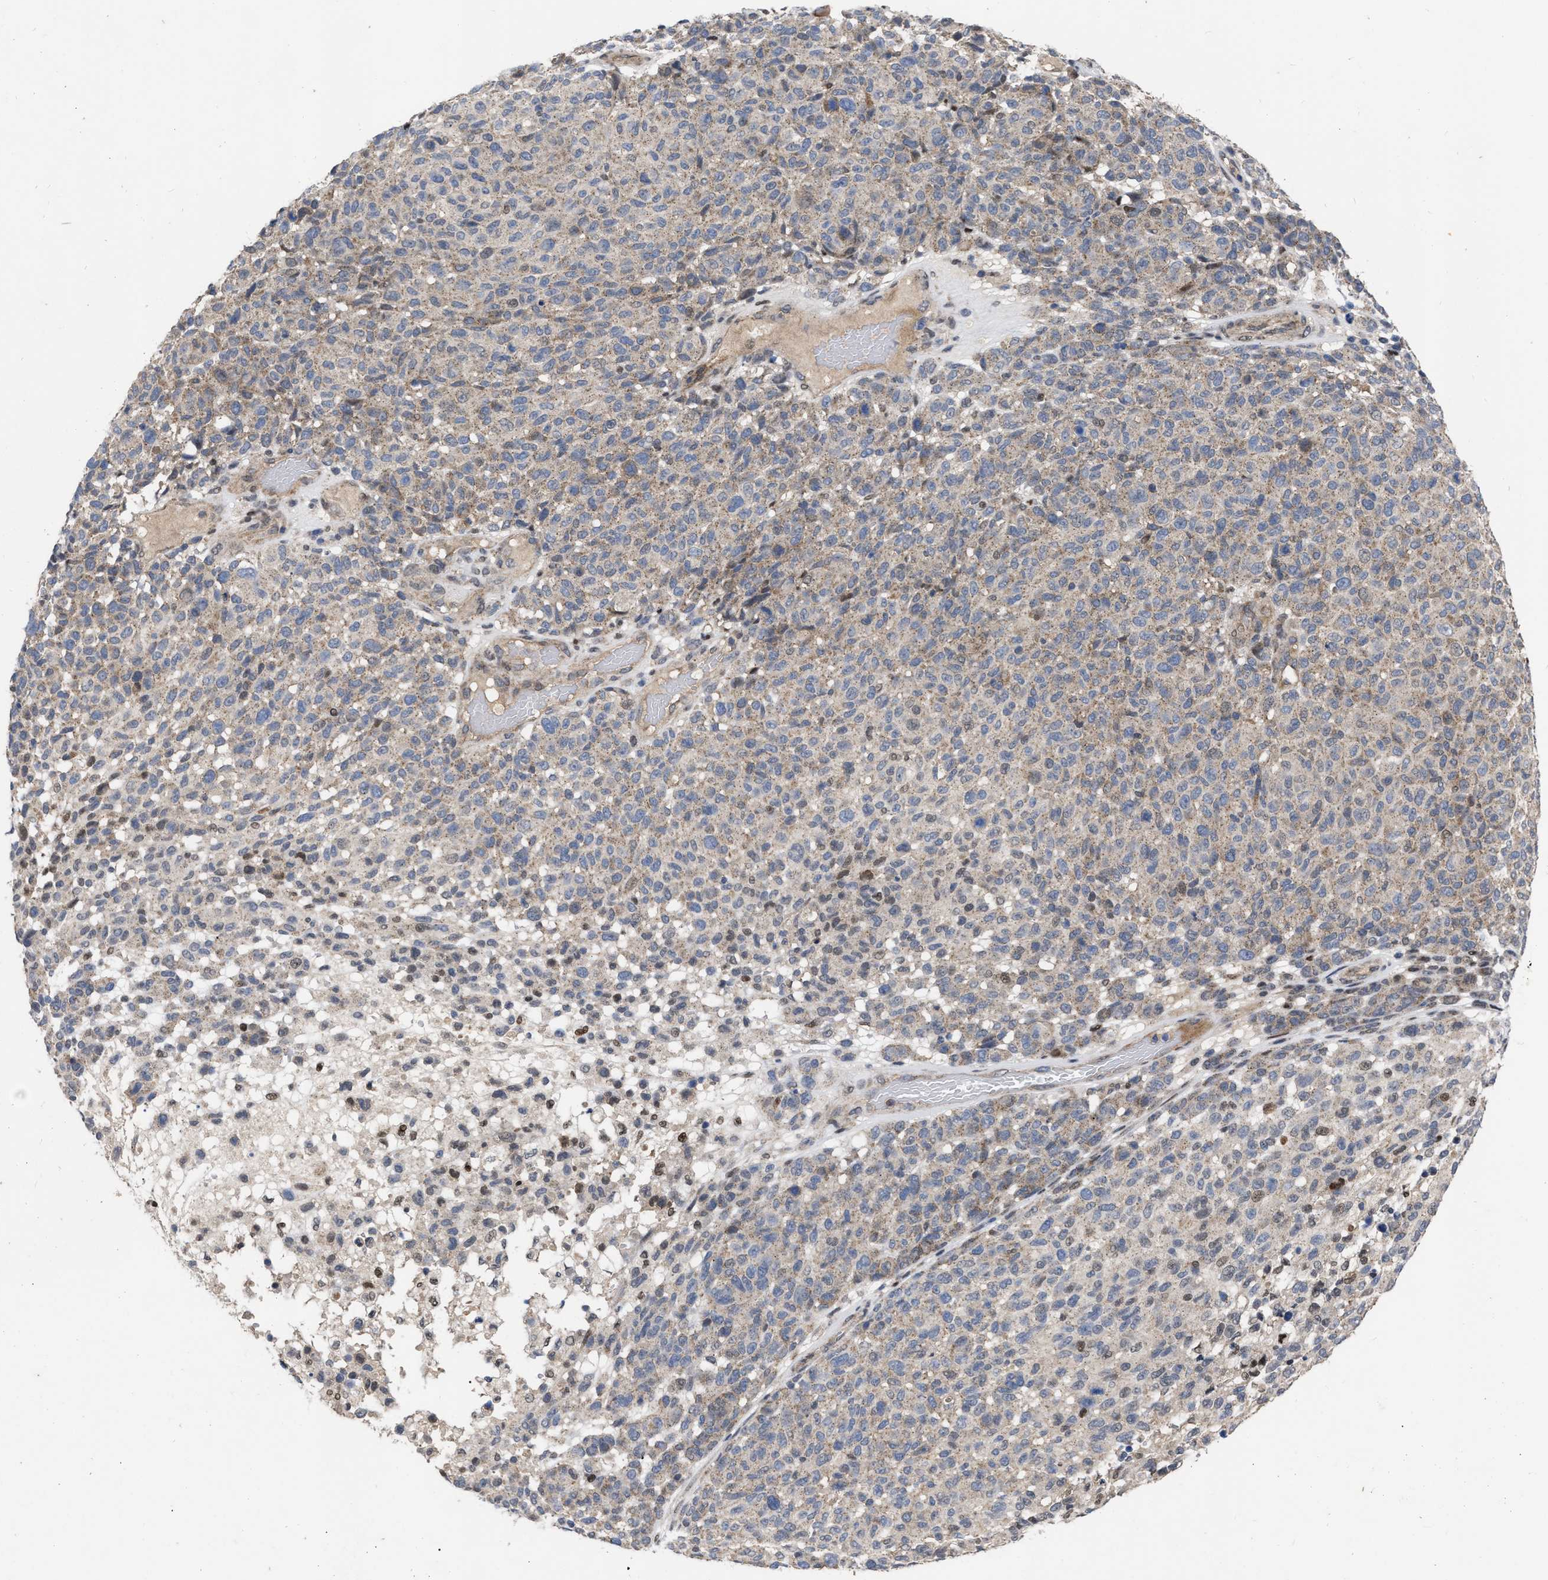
{"staining": {"intensity": "negative", "quantity": "none", "location": "none"}, "tissue": "melanoma", "cell_type": "Tumor cells", "image_type": "cancer", "snomed": [{"axis": "morphology", "description": "Malignant melanoma, NOS"}, {"axis": "topography", "description": "Skin"}], "caption": "High magnification brightfield microscopy of malignant melanoma stained with DAB (3,3'-diaminobenzidine) (brown) and counterstained with hematoxylin (blue): tumor cells show no significant positivity.", "gene": "MDM4", "patient": {"sex": "male", "age": 59}}